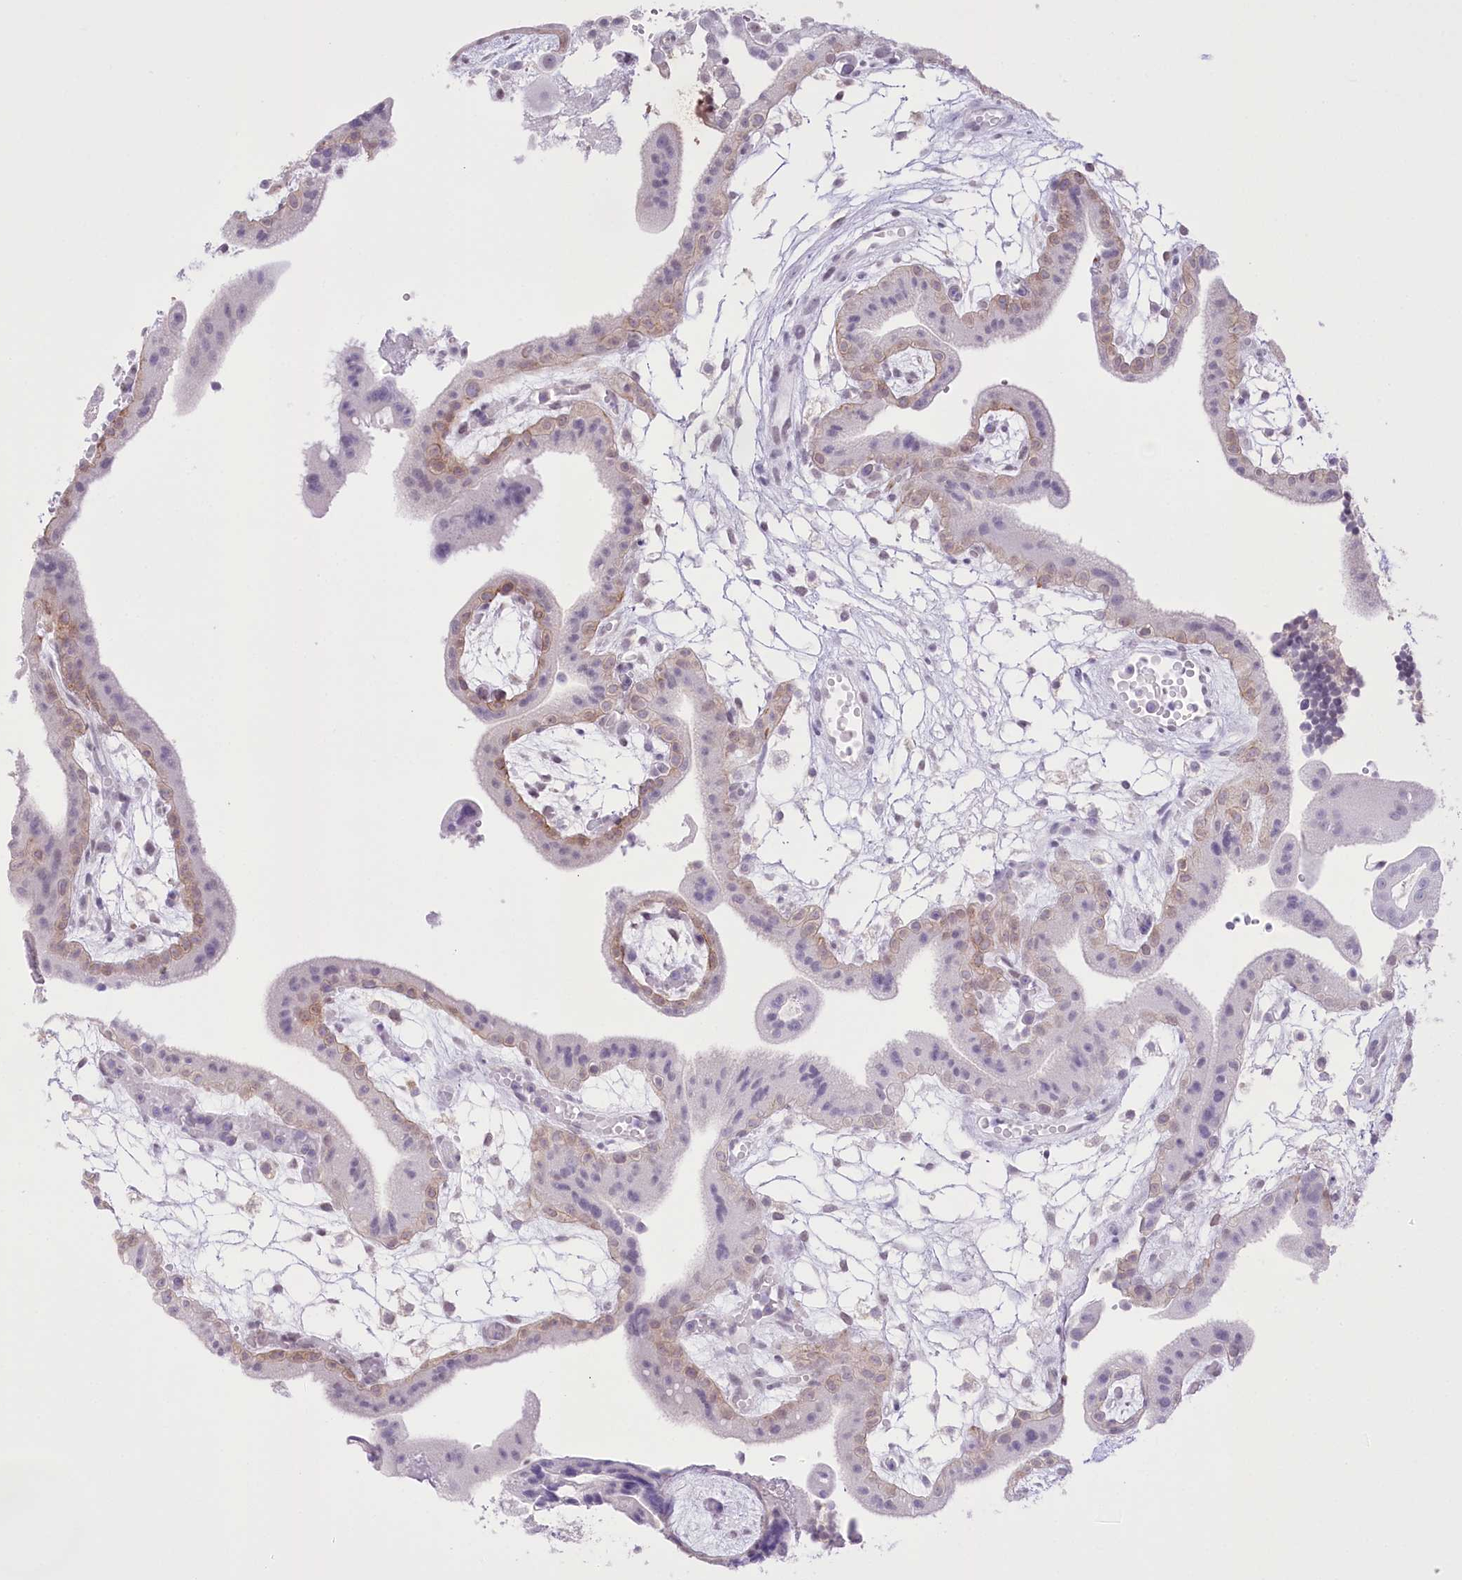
{"staining": {"intensity": "weak", "quantity": "<25%", "location": "cytoplasmic/membranous"}, "tissue": "placenta", "cell_type": "Trophoblastic cells", "image_type": "normal", "snomed": [{"axis": "morphology", "description": "Normal tissue, NOS"}, {"axis": "topography", "description": "Placenta"}], "caption": "This is an immunohistochemistry (IHC) histopathology image of unremarkable human placenta. There is no staining in trophoblastic cells.", "gene": "SLC39A10", "patient": {"sex": "female", "age": 18}}